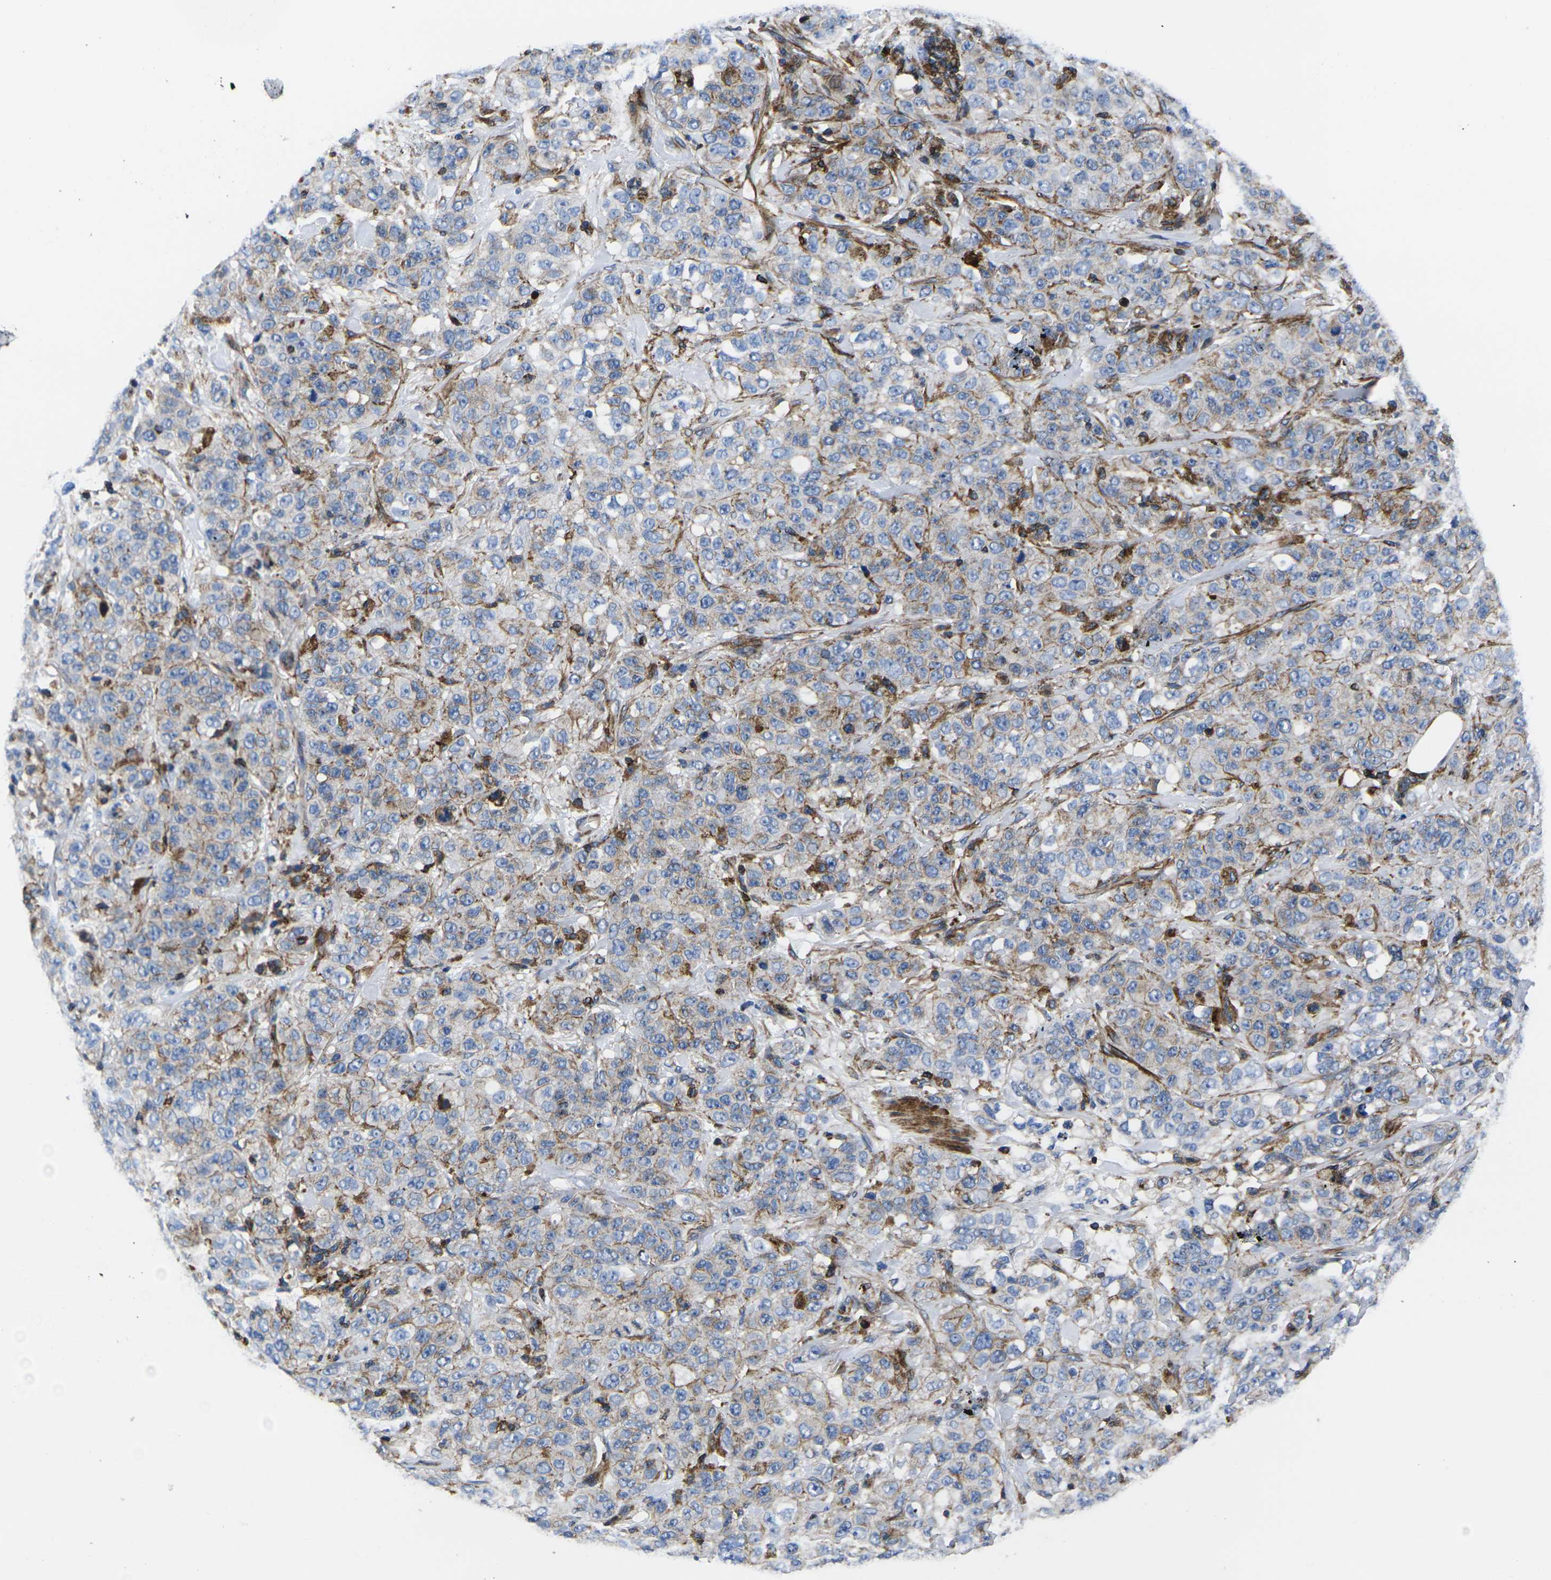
{"staining": {"intensity": "weak", "quantity": "25%-75%", "location": "cytoplasmic/membranous"}, "tissue": "stomach cancer", "cell_type": "Tumor cells", "image_type": "cancer", "snomed": [{"axis": "morphology", "description": "Adenocarcinoma, NOS"}, {"axis": "topography", "description": "Stomach"}], "caption": "Immunohistochemical staining of adenocarcinoma (stomach) exhibits low levels of weak cytoplasmic/membranous staining in approximately 25%-75% of tumor cells. The protein of interest is shown in brown color, while the nuclei are stained blue.", "gene": "GPR4", "patient": {"sex": "male", "age": 48}}